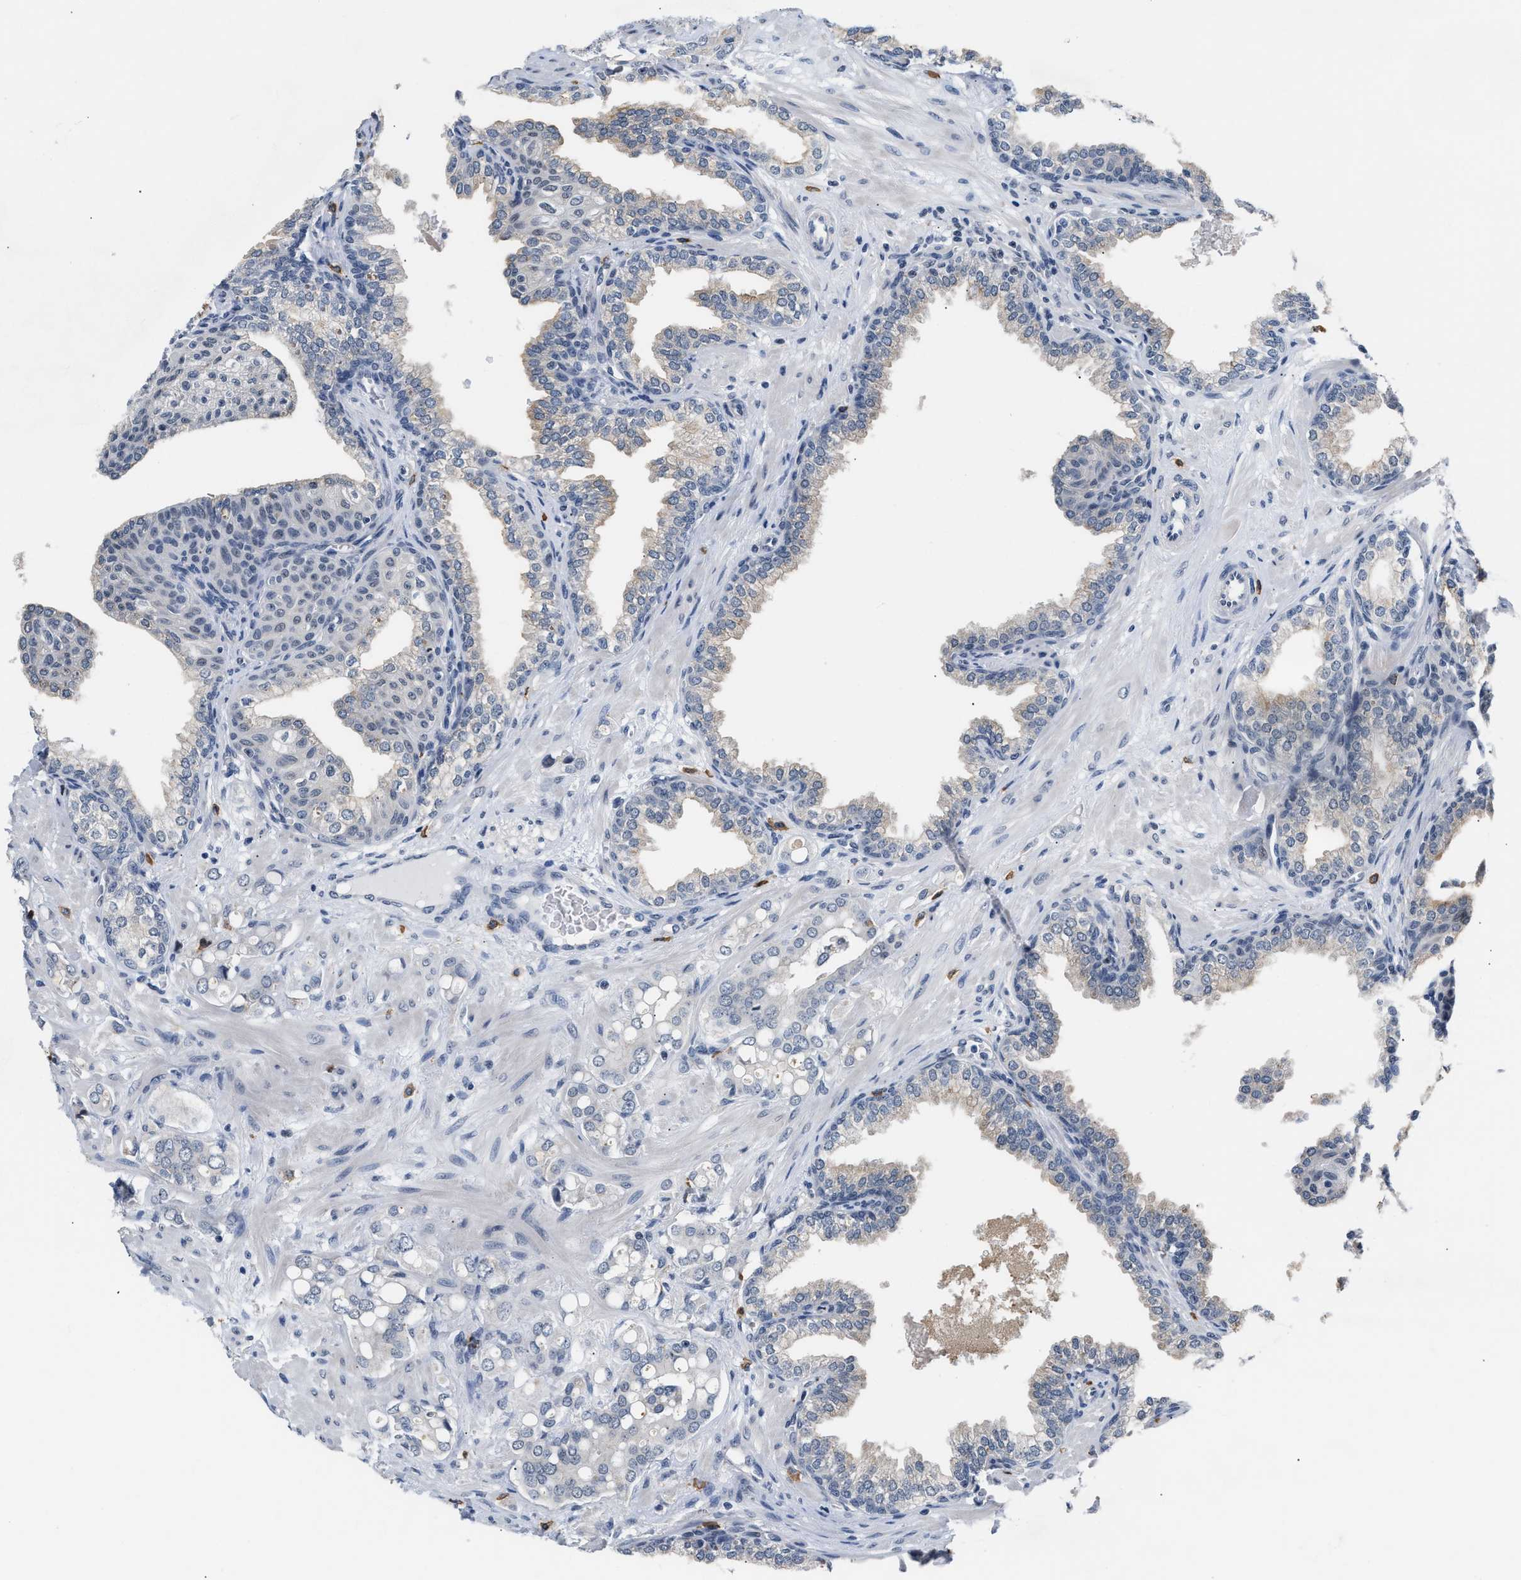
{"staining": {"intensity": "negative", "quantity": "none", "location": "none"}, "tissue": "prostate cancer", "cell_type": "Tumor cells", "image_type": "cancer", "snomed": [{"axis": "morphology", "description": "Adenocarcinoma, High grade"}, {"axis": "topography", "description": "Prostate"}], "caption": "Prostate cancer (adenocarcinoma (high-grade)) stained for a protein using immunohistochemistry displays no staining tumor cells.", "gene": "TXNRD3", "patient": {"sex": "male", "age": 52}}